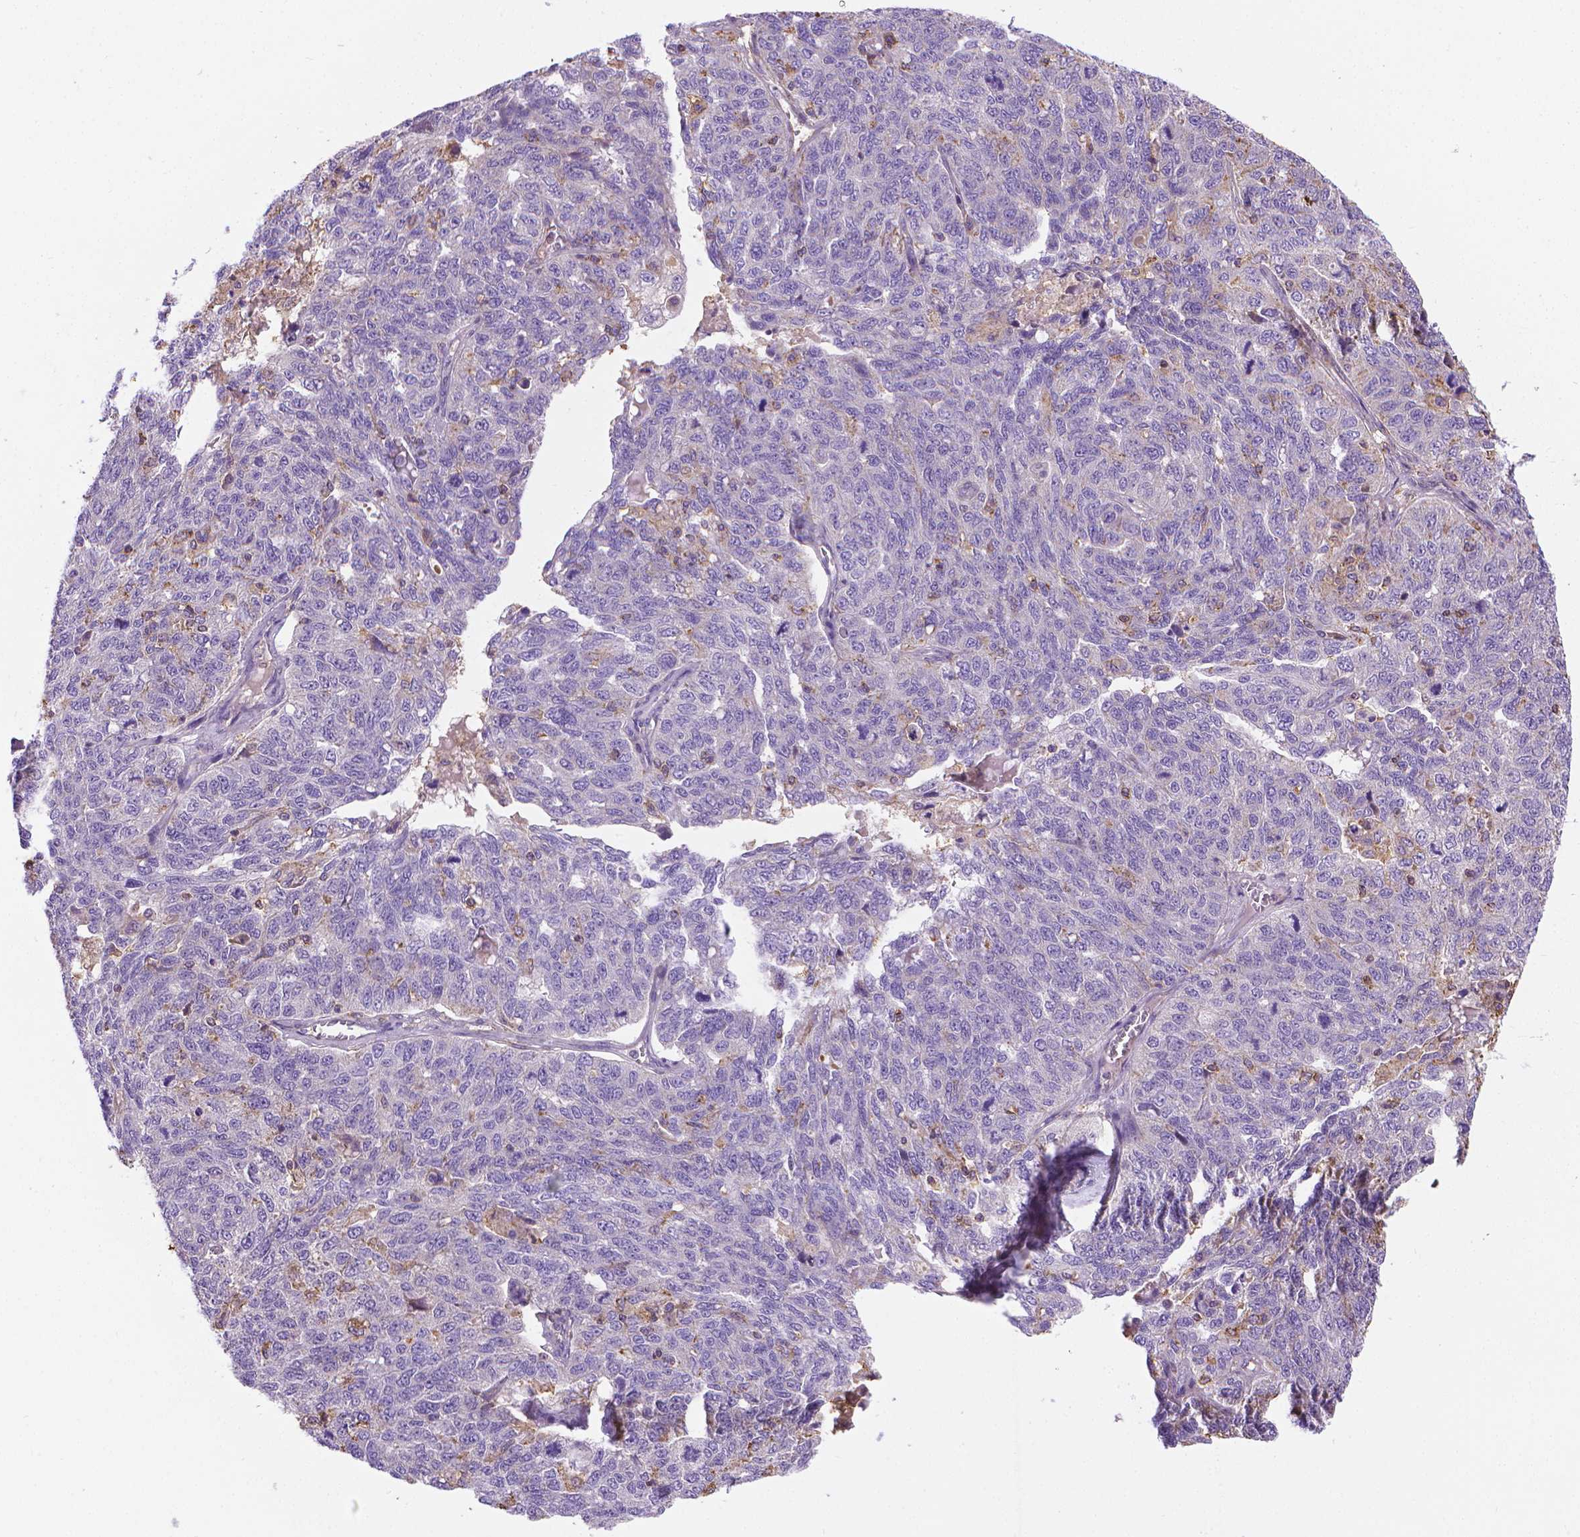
{"staining": {"intensity": "negative", "quantity": "none", "location": "none"}, "tissue": "ovarian cancer", "cell_type": "Tumor cells", "image_type": "cancer", "snomed": [{"axis": "morphology", "description": "Cystadenocarcinoma, serous, NOS"}, {"axis": "topography", "description": "Ovary"}], "caption": "The photomicrograph demonstrates no staining of tumor cells in ovarian cancer.", "gene": "SLC51B", "patient": {"sex": "female", "age": 71}}